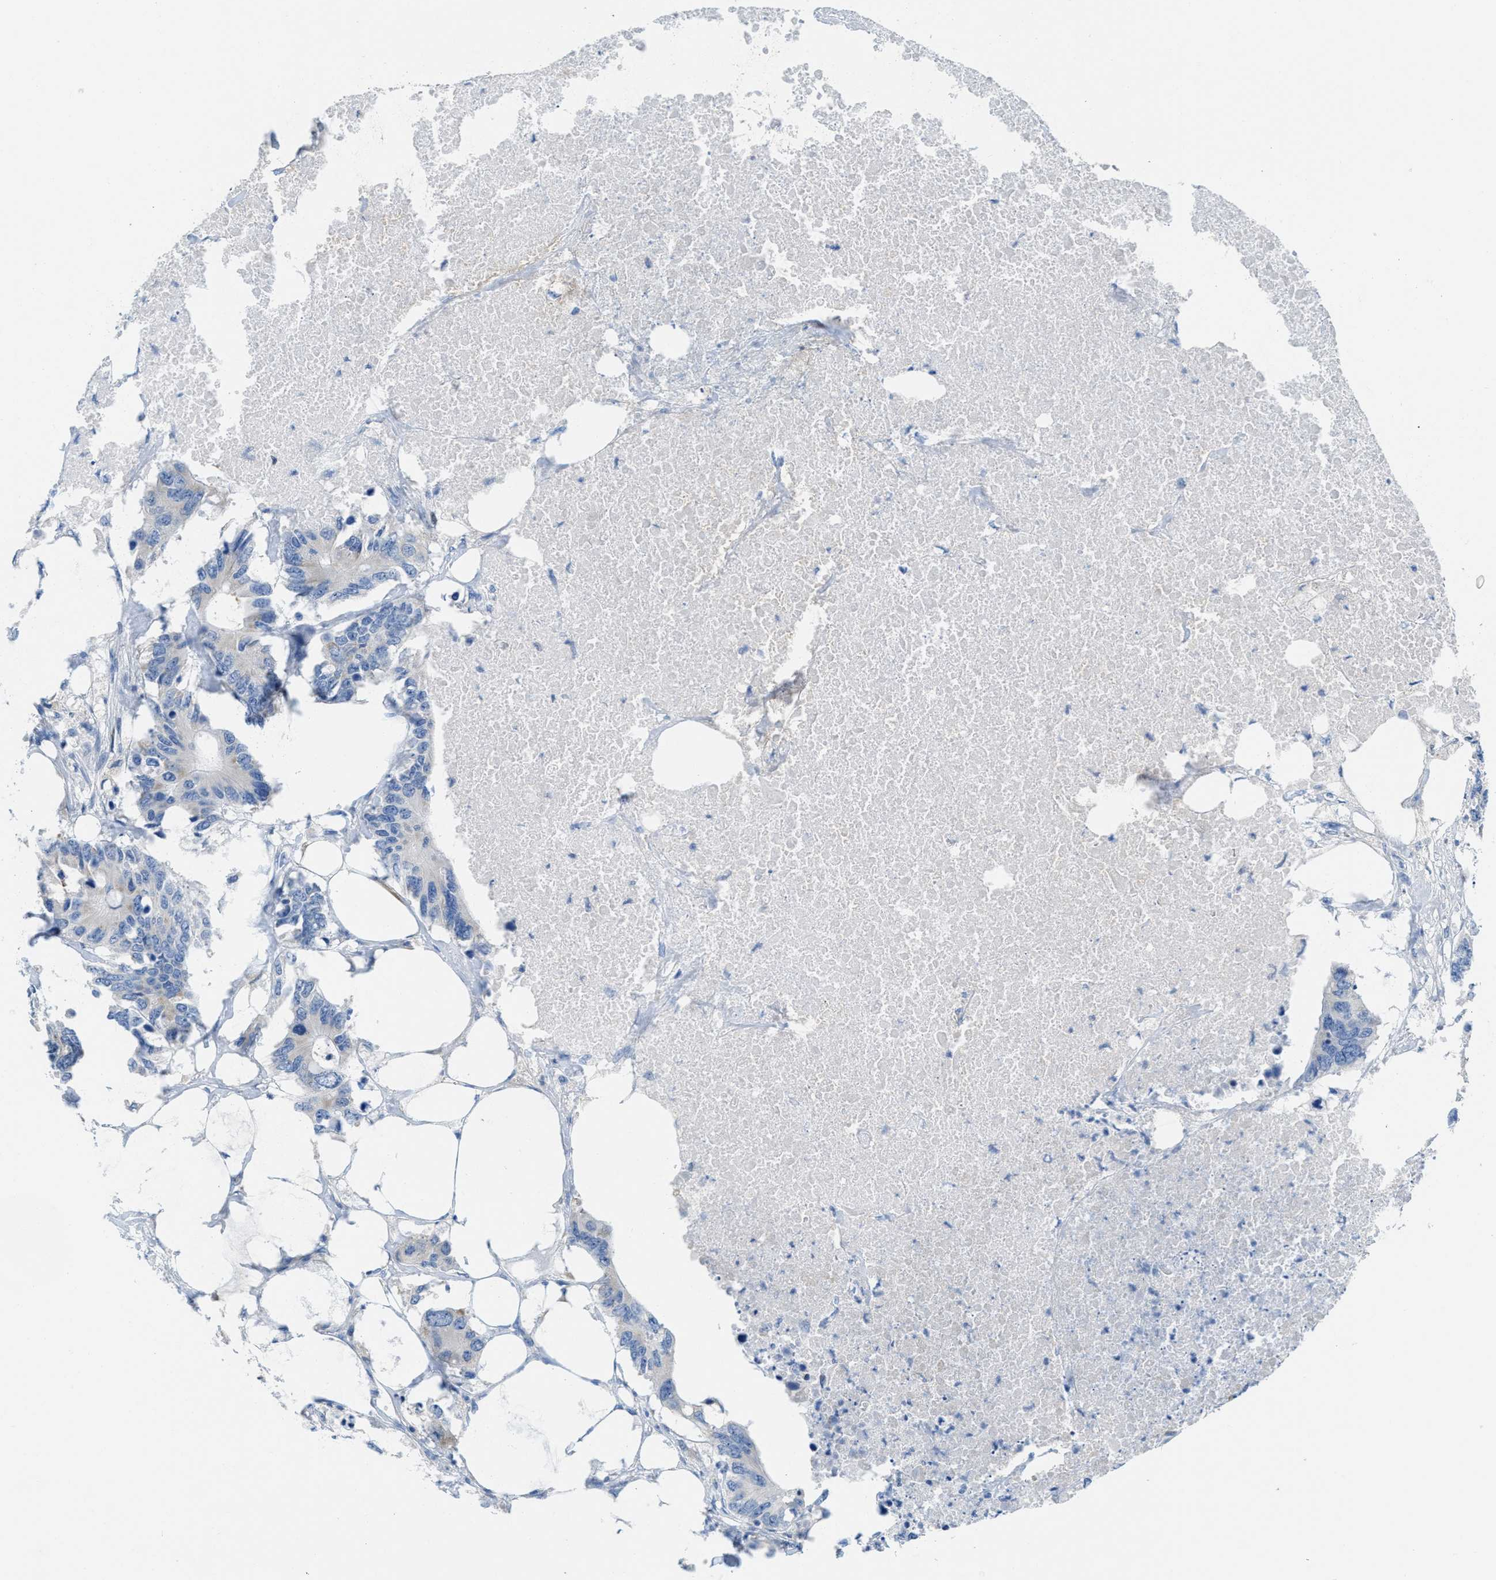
{"staining": {"intensity": "negative", "quantity": "none", "location": "none"}, "tissue": "colorectal cancer", "cell_type": "Tumor cells", "image_type": "cancer", "snomed": [{"axis": "morphology", "description": "Adenocarcinoma, NOS"}, {"axis": "topography", "description": "Colon"}], "caption": "This micrograph is of adenocarcinoma (colorectal) stained with IHC to label a protein in brown with the nuclei are counter-stained blue. There is no expression in tumor cells.", "gene": "PTDSS1", "patient": {"sex": "male", "age": 71}}